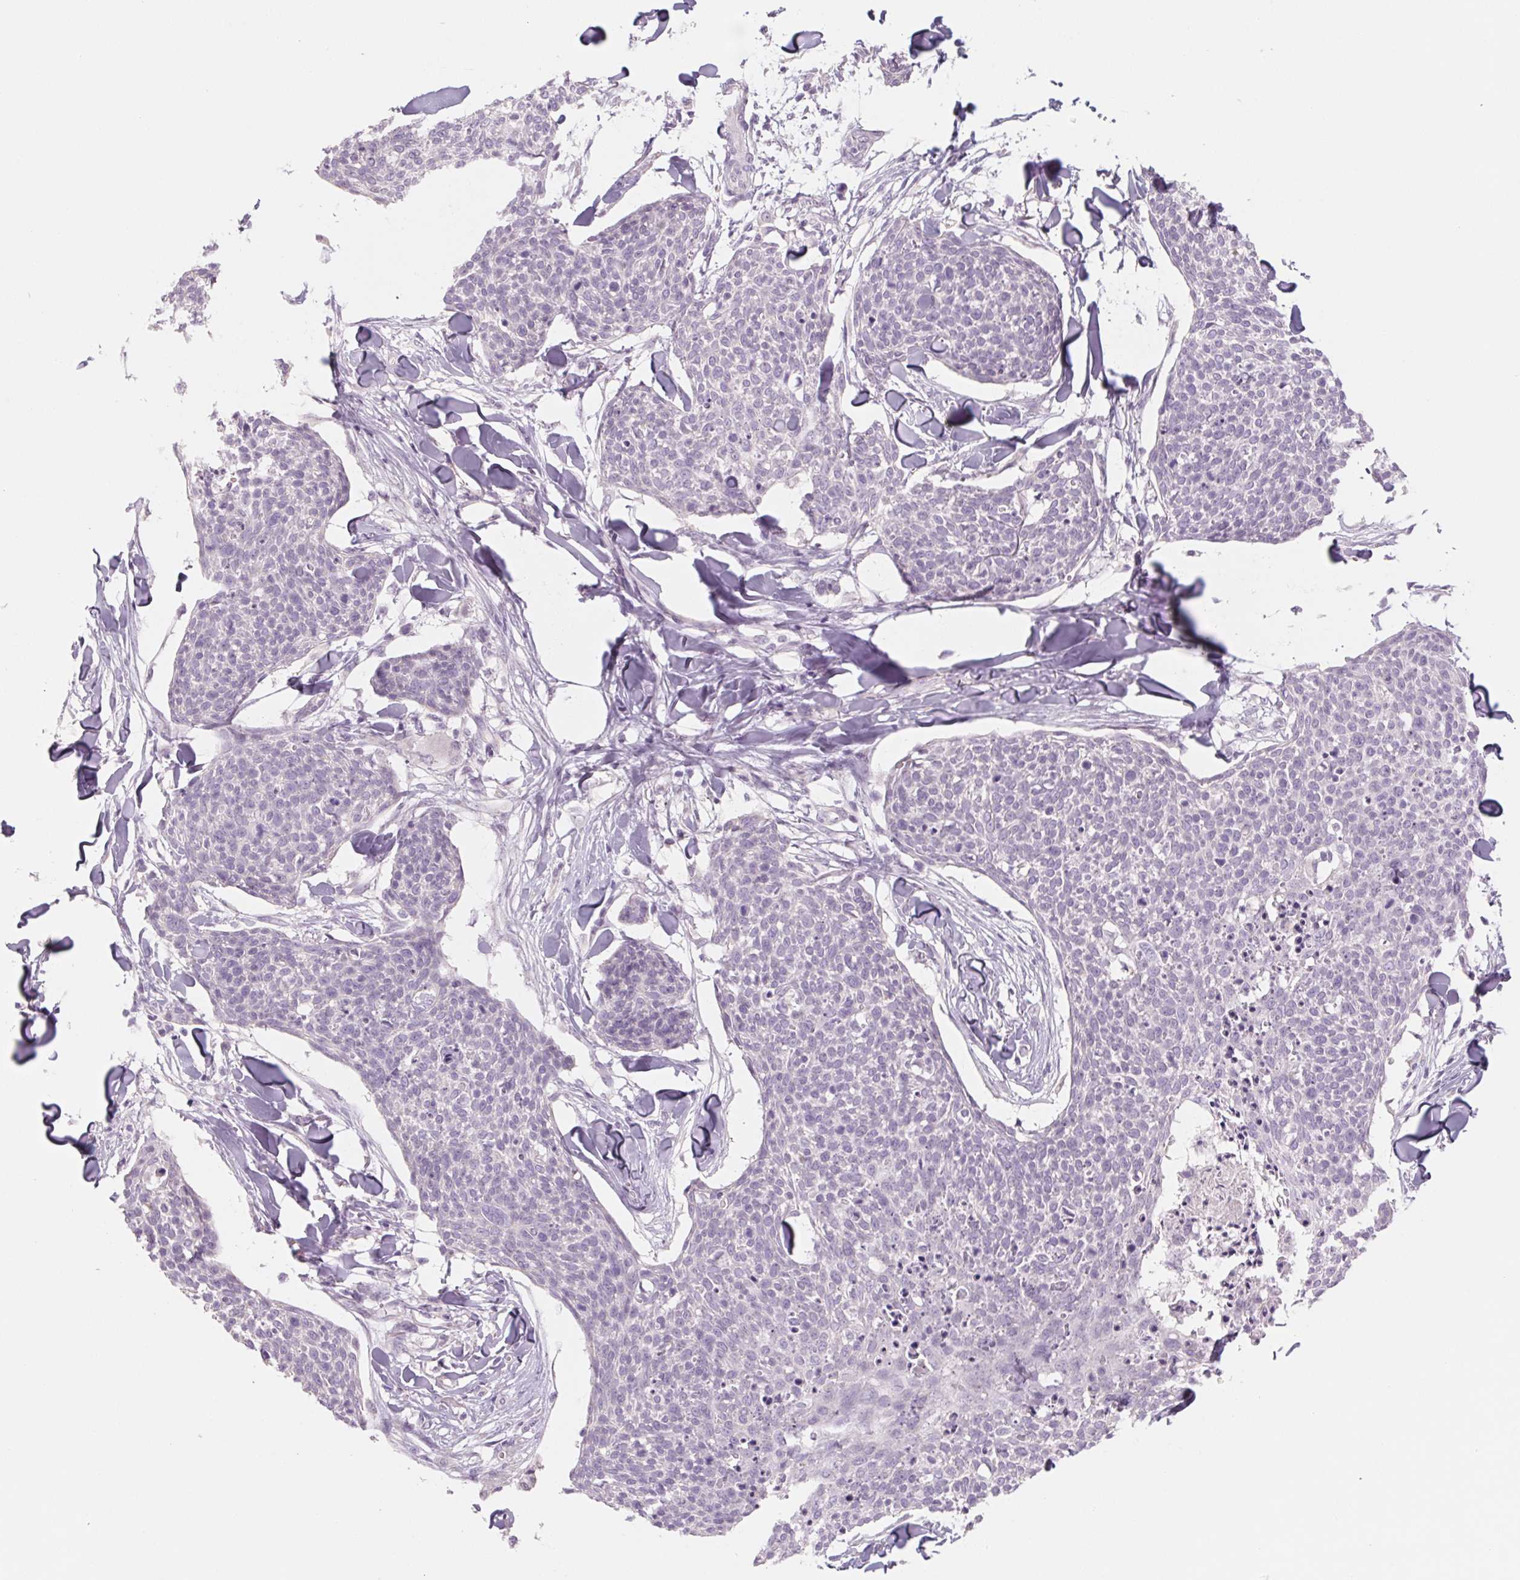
{"staining": {"intensity": "negative", "quantity": "none", "location": "none"}, "tissue": "skin cancer", "cell_type": "Tumor cells", "image_type": "cancer", "snomed": [{"axis": "morphology", "description": "Squamous cell carcinoma, NOS"}, {"axis": "topography", "description": "Skin"}, {"axis": "topography", "description": "Vulva"}], "caption": "The histopathology image demonstrates no staining of tumor cells in skin squamous cell carcinoma. Brightfield microscopy of IHC stained with DAB (brown) and hematoxylin (blue), captured at high magnification.", "gene": "POU1F1", "patient": {"sex": "female", "age": 75}}